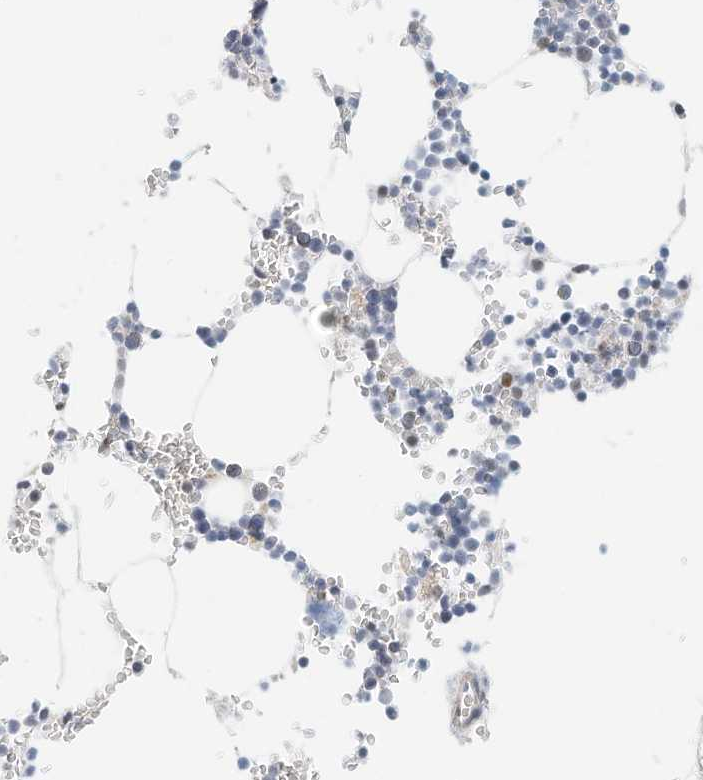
{"staining": {"intensity": "weak", "quantity": "<25%", "location": "nuclear"}, "tissue": "bone marrow", "cell_type": "Hematopoietic cells", "image_type": "normal", "snomed": [{"axis": "morphology", "description": "Normal tissue, NOS"}, {"axis": "topography", "description": "Bone marrow"}], "caption": "Hematopoietic cells are negative for brown protein staining in normal bone marrow. (DAB immunohistochemistry visualized using brightfield microscopy, high magnification).", "gene": "ARHGAP28", "patient": {"sex": "male", "age": 70}}